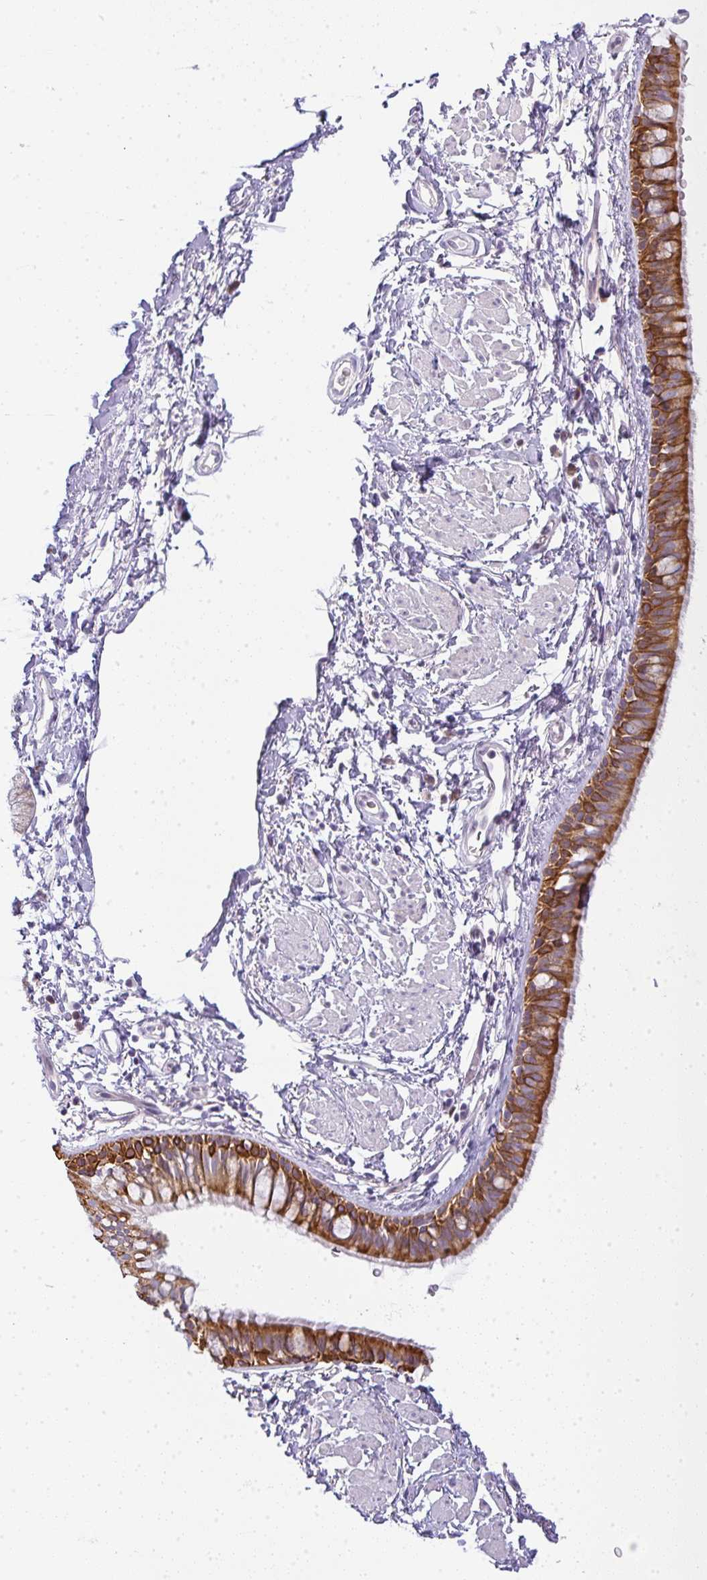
{"staining": {"intensity": "strong", "quantity": ">75%", "location": "cytoplasmic/membranous"}, "tissue": "bronchus", "cell_type": "Respiratory epithelial cells", "image_type": "normal", "snomed": [{"axis": "morphology", "description": "Normal tissue, NOS"}, {"axis": "topography", "description": "Lymph node"}, {"axis": "topography", "description": "Cartilage tissue"}, {"axis": "topography", "description": "Bronchus"}], "caption": "The micrograph exhibits staining of normal bronchus, revealing strong cytoplasmic/membranous protein staining (brown color) within respiratory epithelial cells.", "gene": "SIRPB2", "patient": {"sex": "female", "age": 70}}